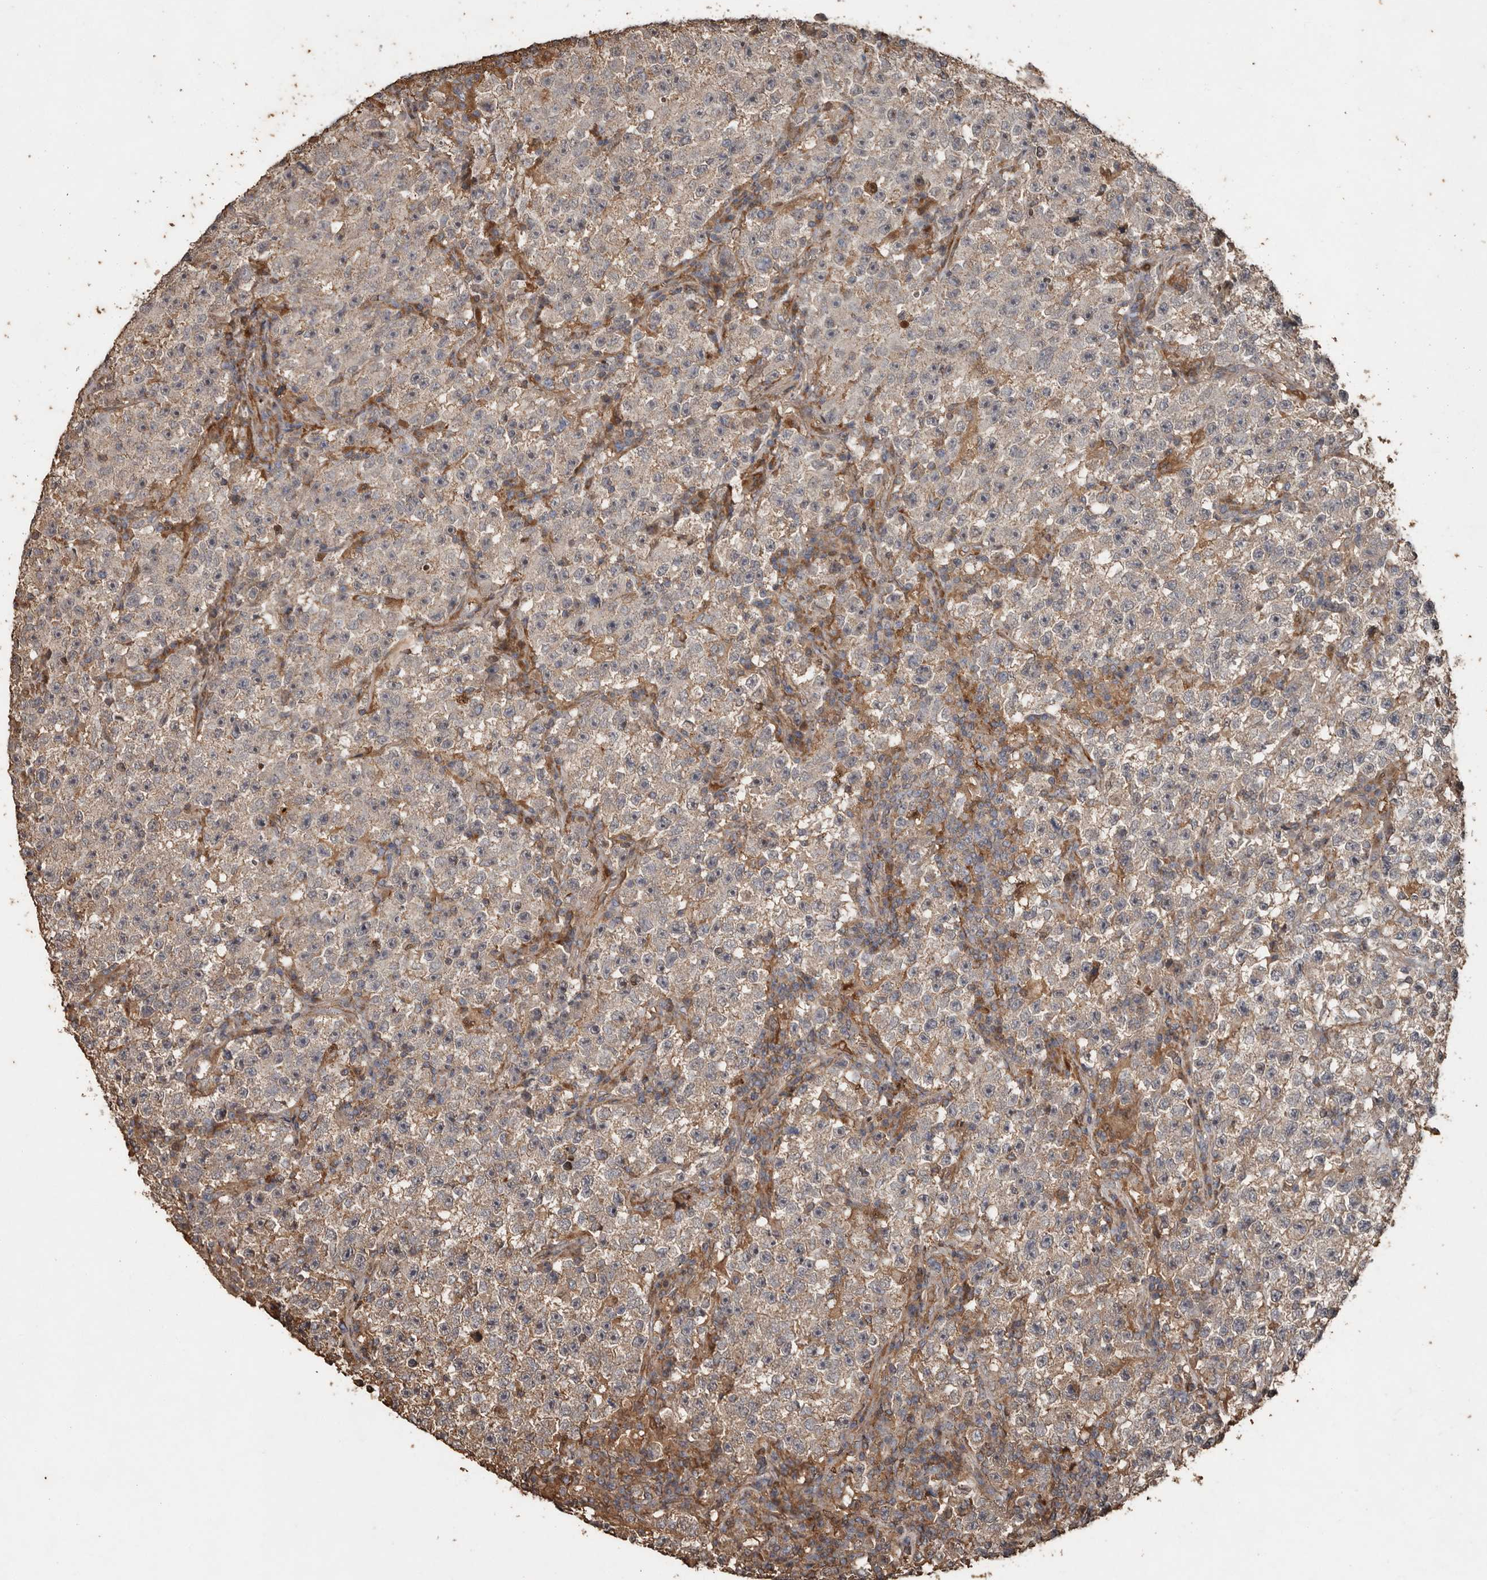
{"staining": {"intensity": "weak", "quantity": ">75%", "location": "cytoplasmic/membranous"}, "tissue": "testis cancer", "cell_type": "Tumor cells", "image_type": "cancer", "snomed": [{"axis": "morphology", "description": "Seminoma, NOS"}, {"axis": "topography", "description": "Testis"}], "caption": "Protein staining by immunohistochemistry exhibits weak cytoplasmic/membranous expression in approximately >75% of tumor cells in testis cancer.", "gene": "RANBP17", "patient": {"sex": "male", "age": 22}}